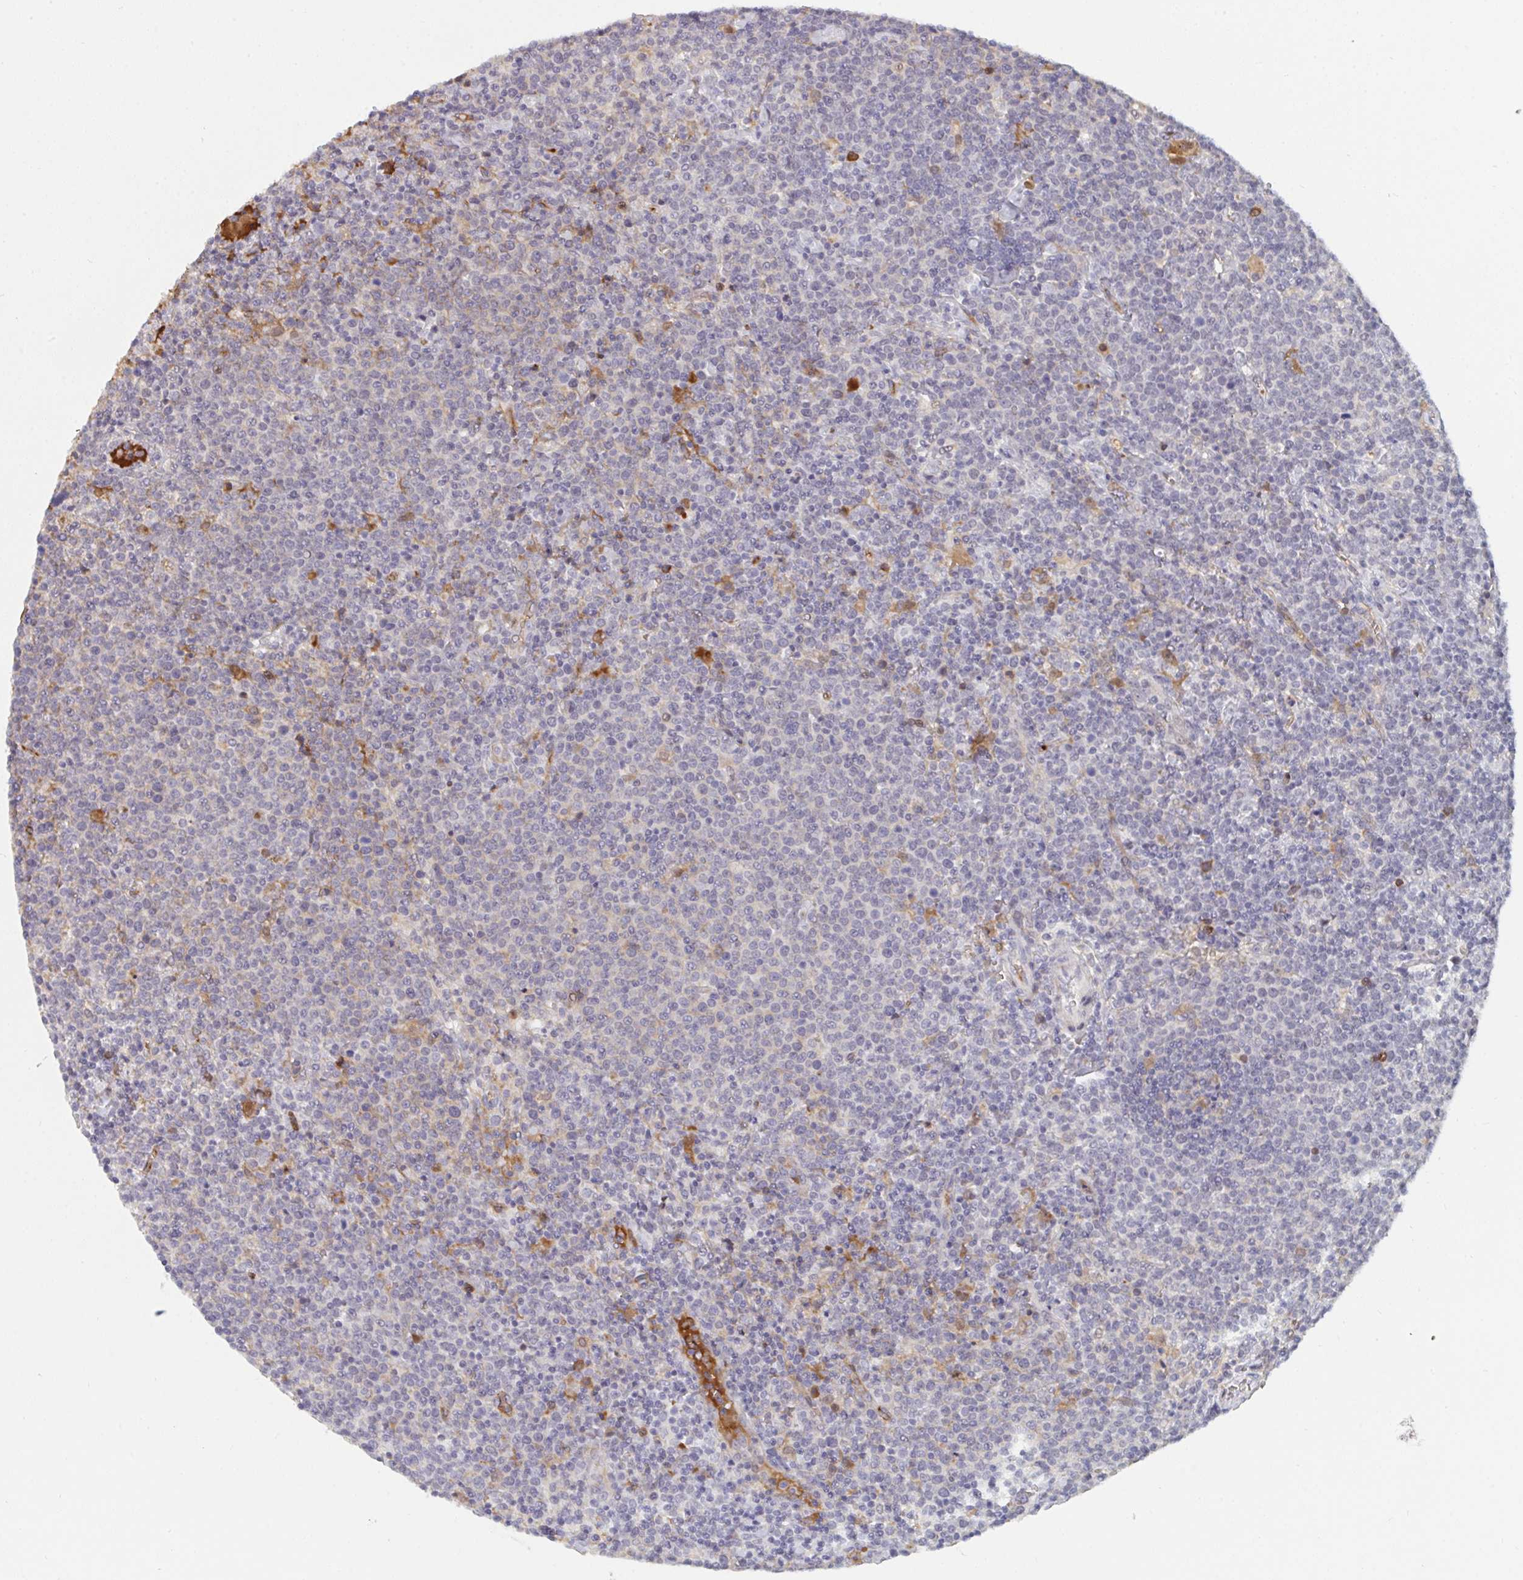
{"staining": {"intensity": "negative", "quantity": "none", "location": "none"}, "tissue": "lymphoma", "cell_type": "Tumor cells", "image_type": "cancer", "snomed": [{"axis": "morphology", "description": "Malignant lymphoma, non-Hodgkin's type, High grade"}, {"axis": "topography", "description": "Lymph node"}], "caption": "High magnification brightfield microscopy of high-grade malignant lymphoma, non-Hodgkin's type stained with DAB (brown) and counterstained with hematoxylin (blue): tumor cells show no significant positivity.", "gene": "DSCAML1", "patient": {"sex": "male", "age": 61}}